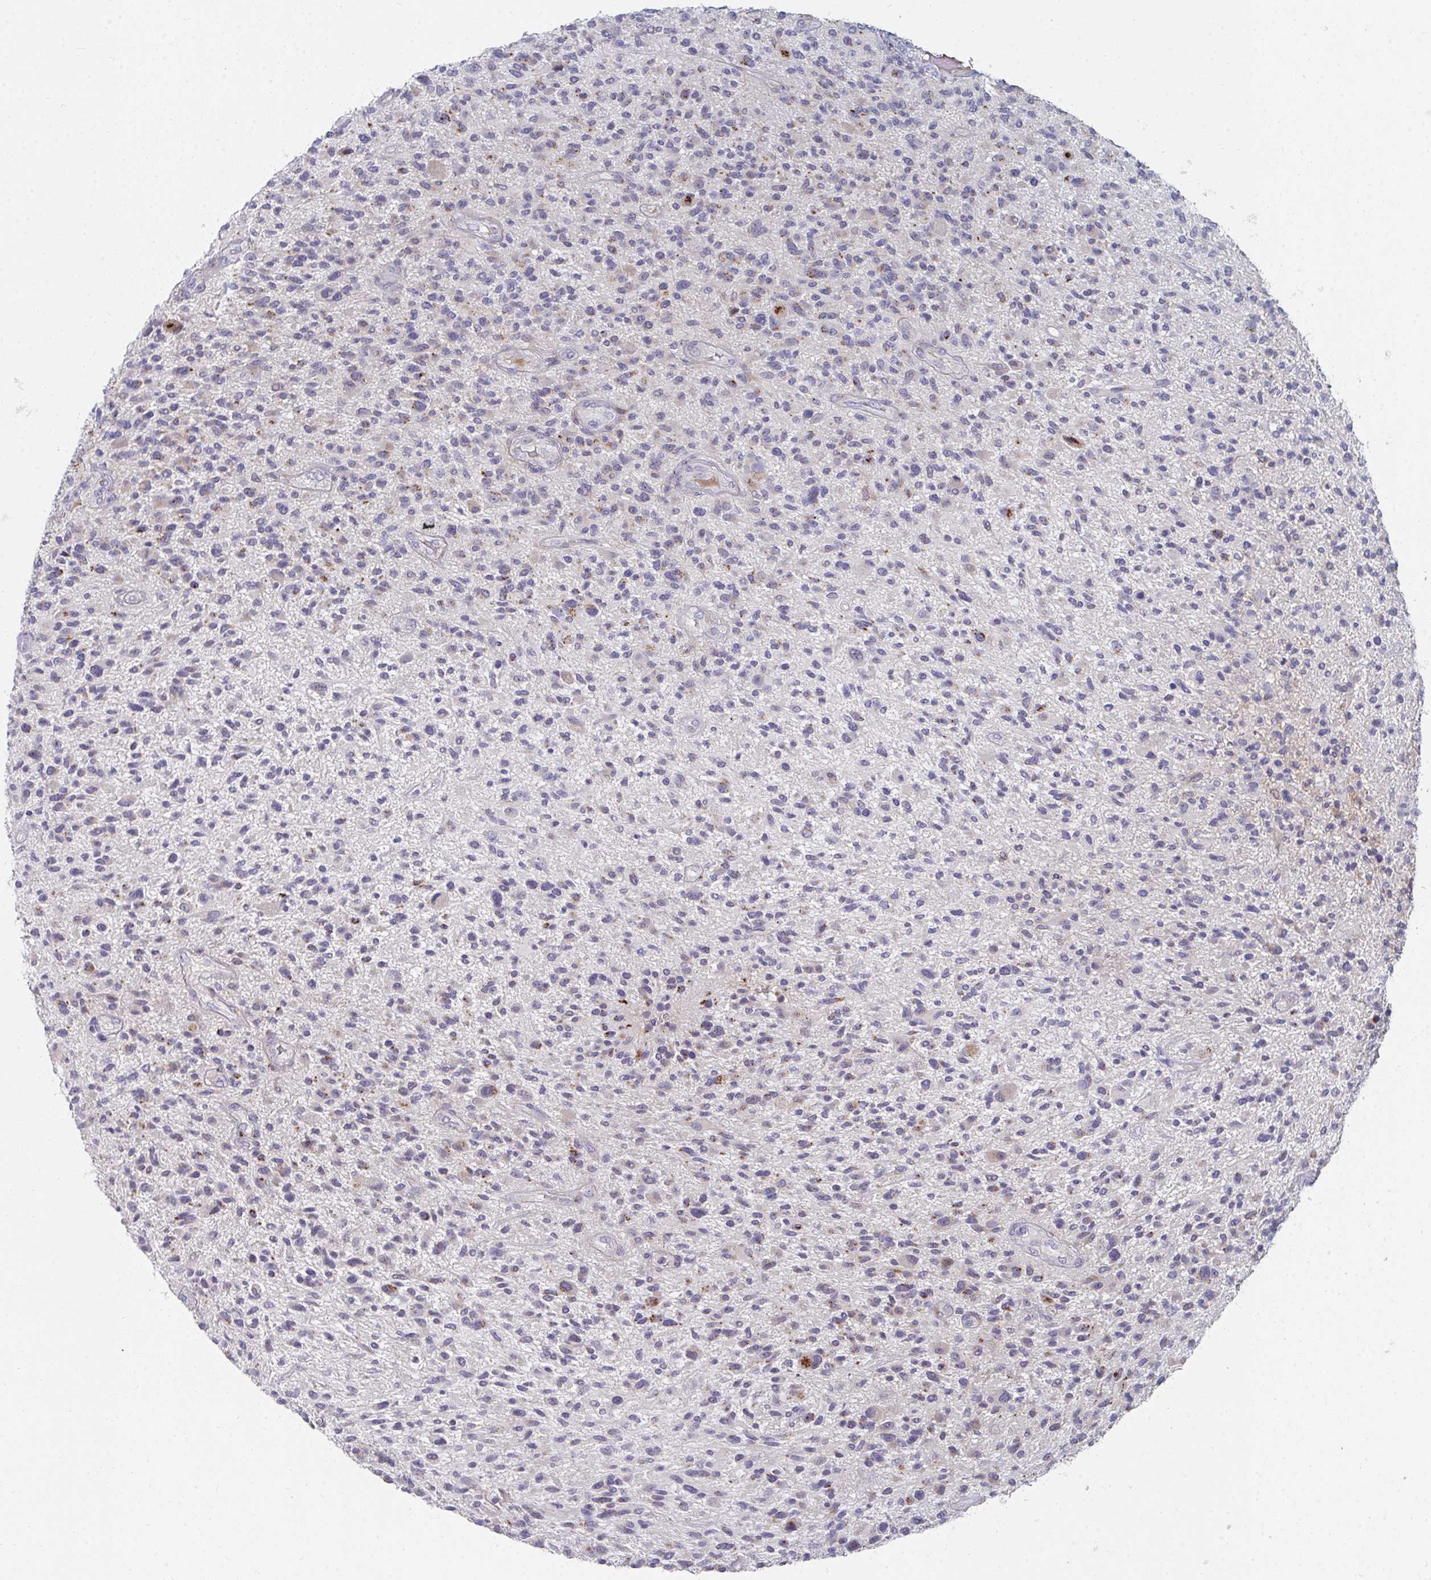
{"staining": {"intensity": "moderate", "quantity": "<25%", "location": "cytoplasmic/membranous"}, "tissue": "glioma", "cell_type": "Tumor cells", "image_type": "cancer", "snomed": [{"axis": "morphology", "description": "Glioma, malignant, High grade"}, {"axis": "topography", "description": "Brain"}], "caption": "Tumor cells show moderate cytoplasmic/membranous expression in approximately <25% of cells in glioma.", "gene": "PSMG1", "patient": {"sex": "male", "age": 47}}